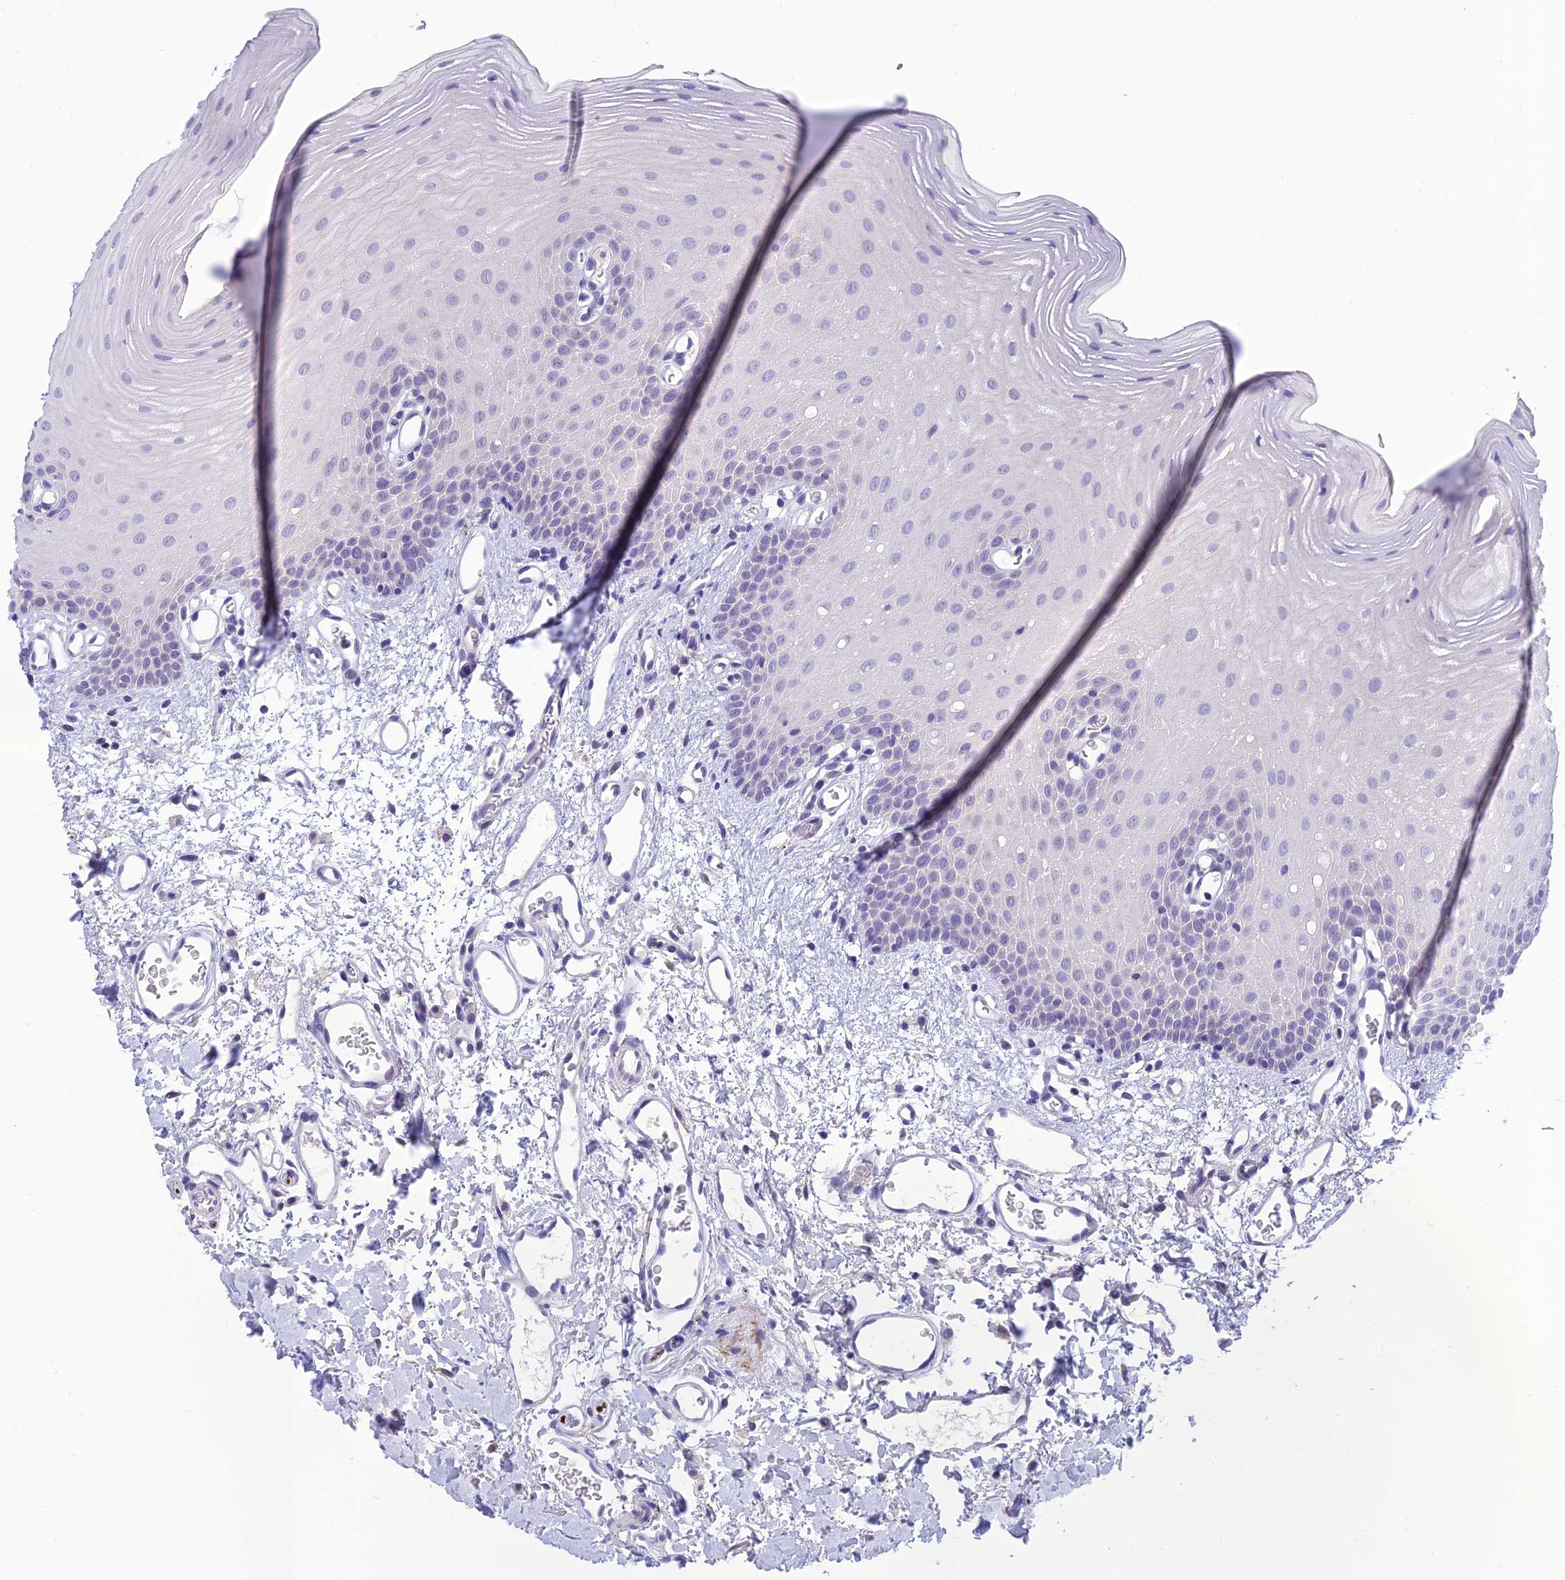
{"staining": {"intensity": "negative", "quantity": "none", "location": "none"}, "tissue": "oral mucosa", "cell_type": "Squamous epithelial cells", "image_type": "normal", "snomed": [{"axis": "morphology", "description": "Normal tissue, NOS"}, {"axis": "topography", "description": "Oral tissue"}], "caption": "Squamous epithelial cells show no significant protein staining in benign oral mucosa. (DAB IHC with hematoxylin counter stain).", "gene": "XPO7", "patient": {"sex": "female", "age": 70}}